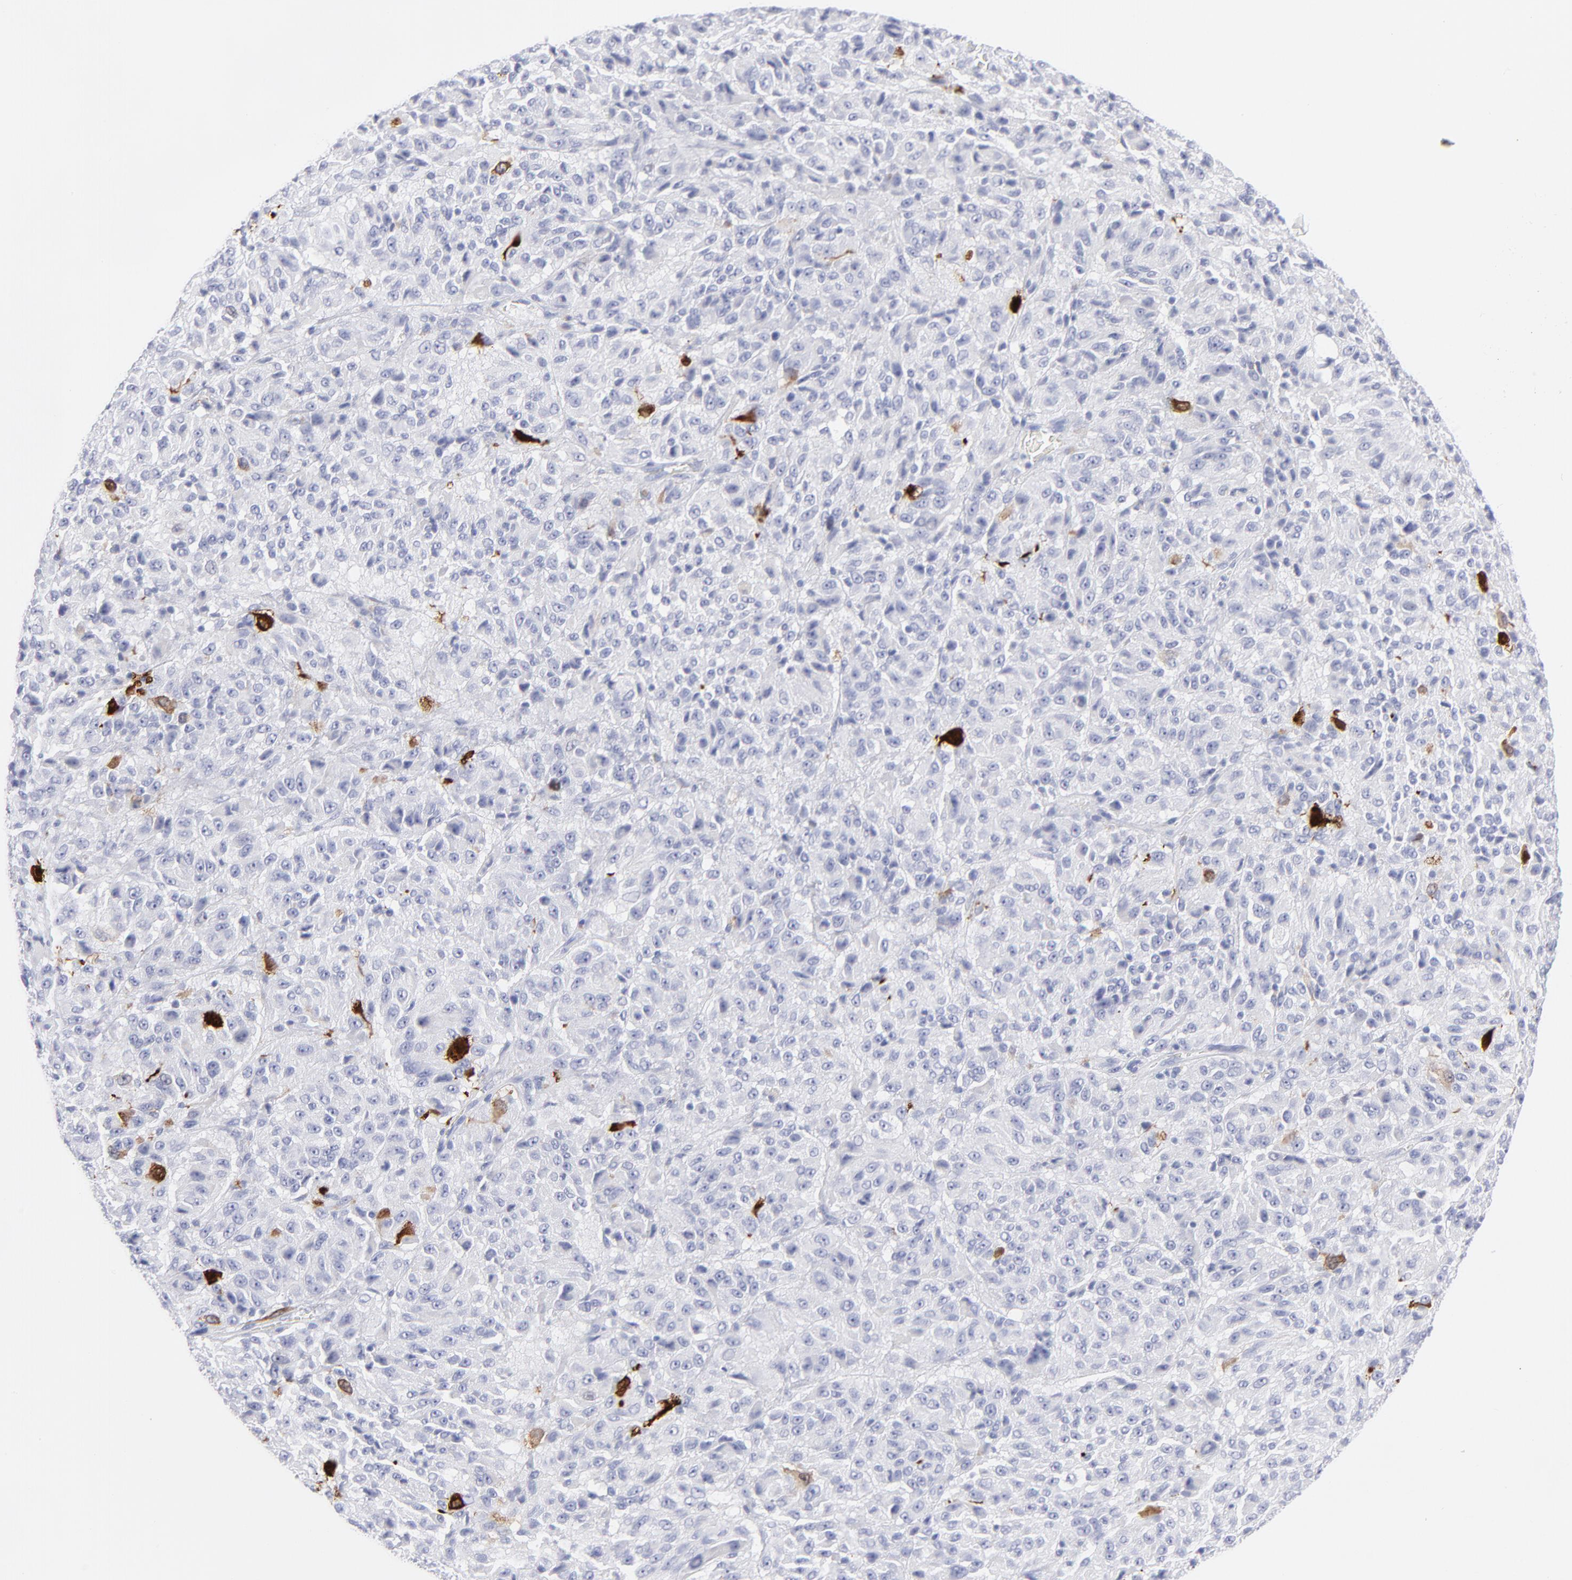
{"staining": {"intensity": "strong", "quantity": "<25%", "location": "cytoplasmic/membranous"}, "tissue": "melanoma", "cell_type": "Tumor cells", "image_type": "cancer", "snomed": [{"axis": "morphology", "description": "Malignant melanoma, Metastatic site"}, {"axis": "topography", "description": "Lung"}], "caption": "An immunohistochemistry (IHC) micrograph of tumor tissue is shown. Protein staining in brown labels strong cytoplasmic/membranous positivity in malignant melanoma (metastatic site) within tumor cells.", "gene": "CCNB1", "patient": {"sex": "male", "age": 64}}